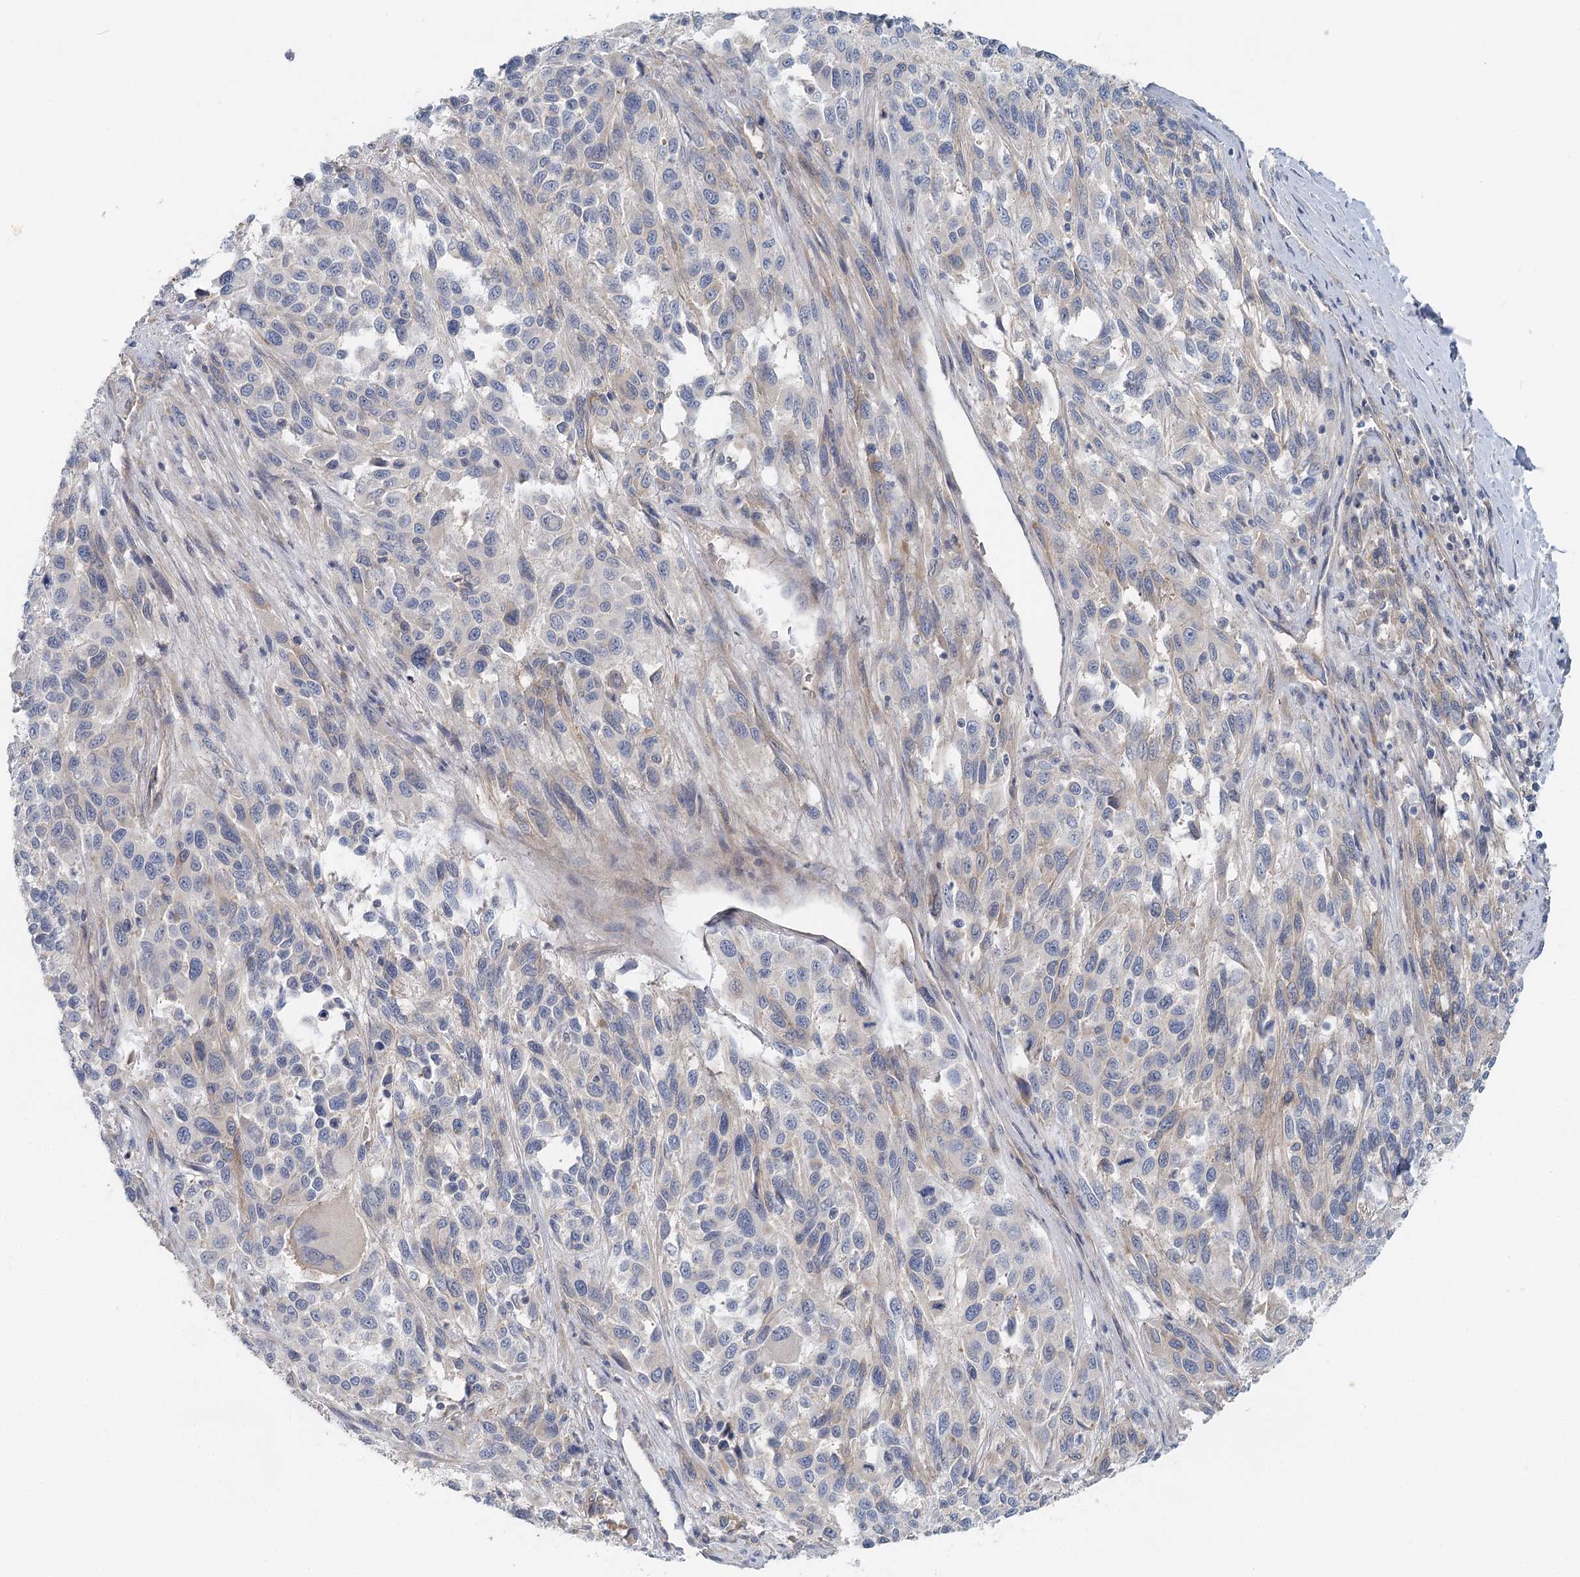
{"staining": {"intensity": "weak", "quantity": "<25%", "location": "cytoplasmic/membranous"}, "tissue": "melanoma", "cell_type": "Tumor cells", "image_type": "cancer", "snomed": [{"axis": "morphology", "description": "Malignant melanoma, Metastatic site"}, {"axis": "topography", "description": "Lymph node"}], "caption": "Tumor cells show no significant expression in malignant melanoma (metastatic site).", "gene": "DNMBP", "patient": {"sex": "male", "age": 61}}